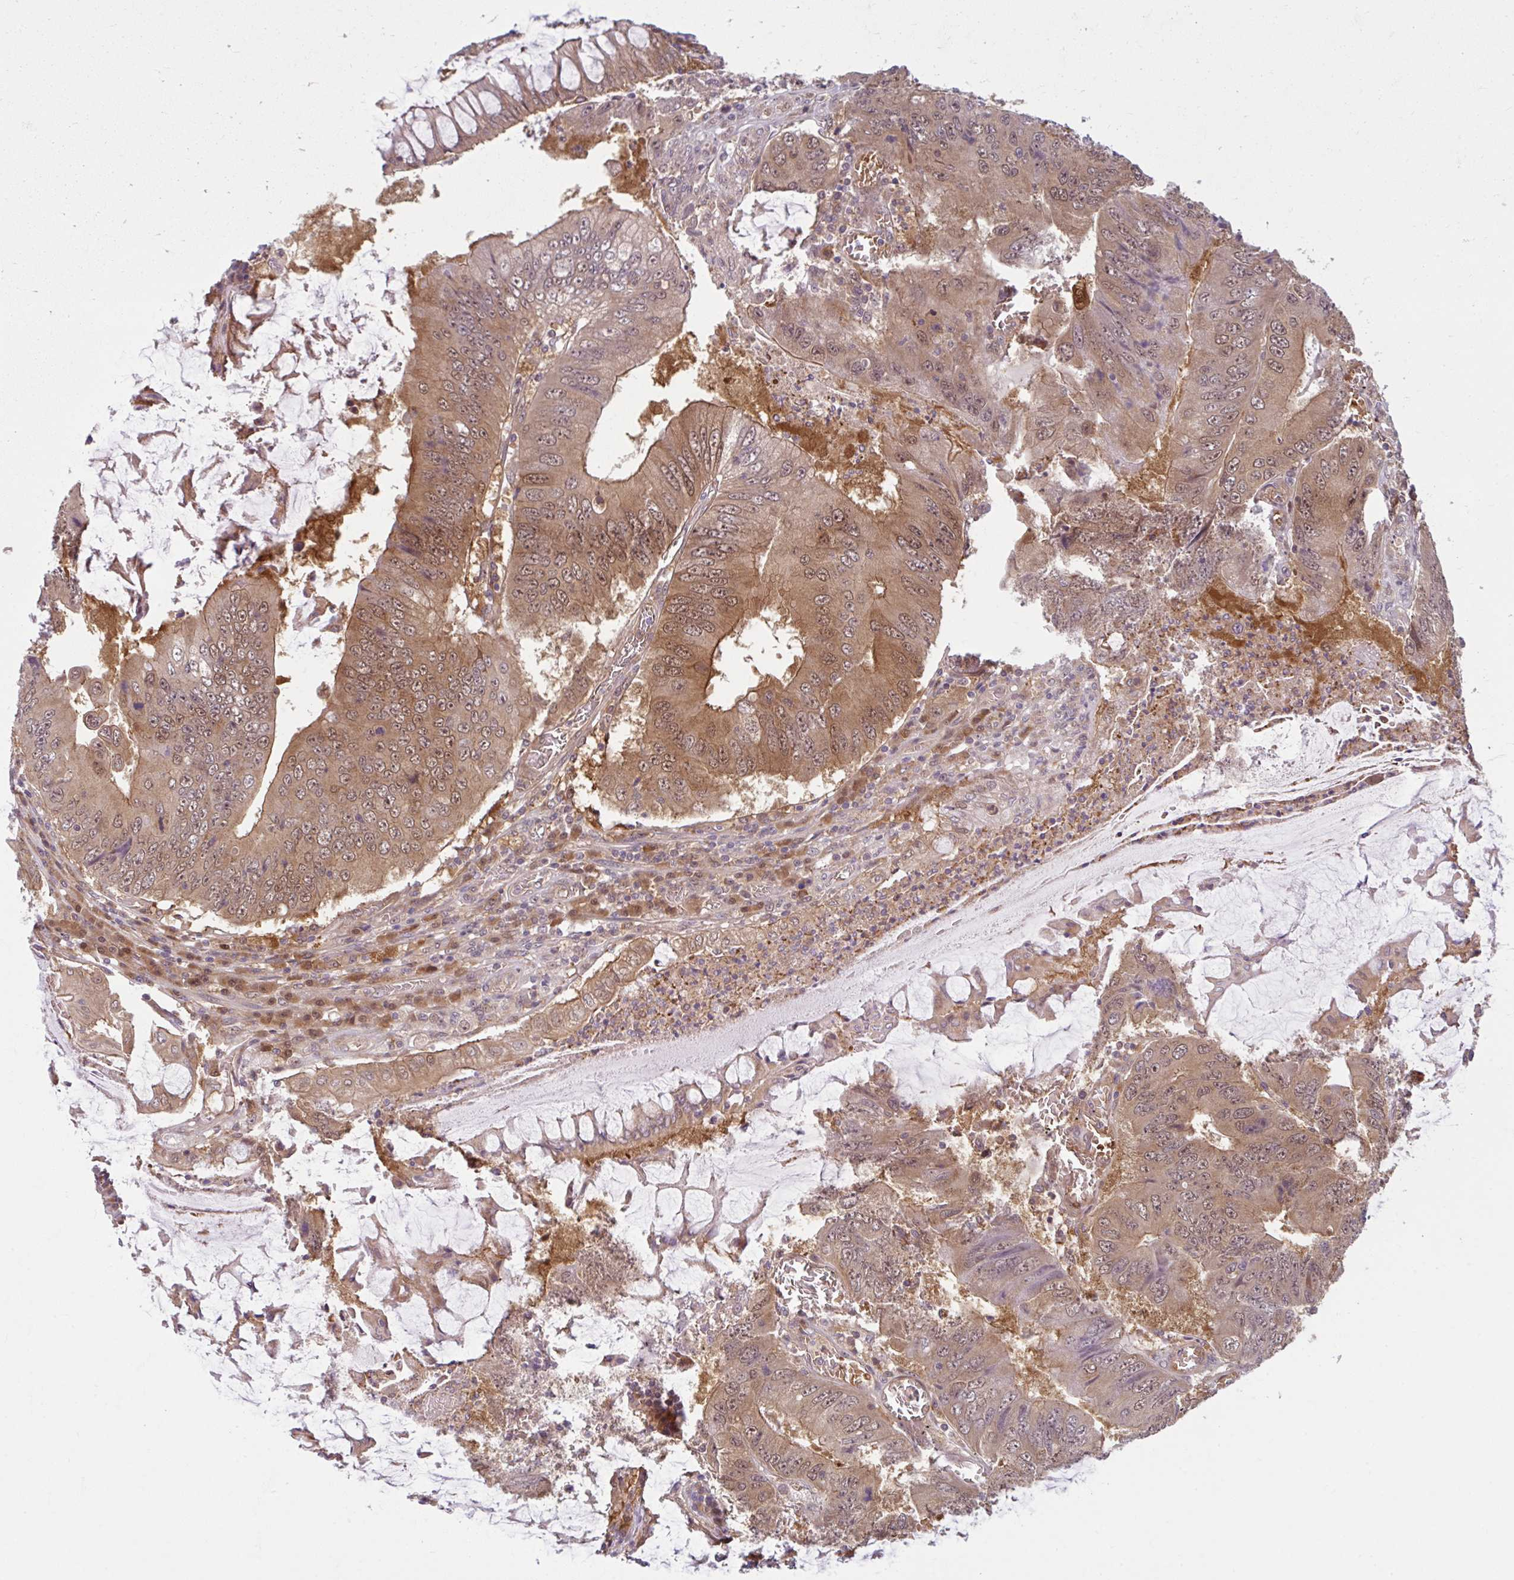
{"staining": {"intensity": "moderate", "quantity": ">75%", "location": "cytoplasmic/membranous,nuclear"}, "tissue": "colorectal cancer", "cell_type": "Tumor cells", "image_type": "cancer", "snomed": [{"axis": "morphology", "description": "Adenocarcinoma, NOS"}, {"axis": "topography", "description": "Colon"}], "caption": "A high-resolution photomicrograph shows immunohistochemistry staining of colorectal cancer (adenocarcinoma), which exhibits moderate cytoplasmic/membranous and nuclear positivity in approximately >75% of tumor cells.", "gene": "HMBS", "patient": {"sex": "male", "age": 53}}